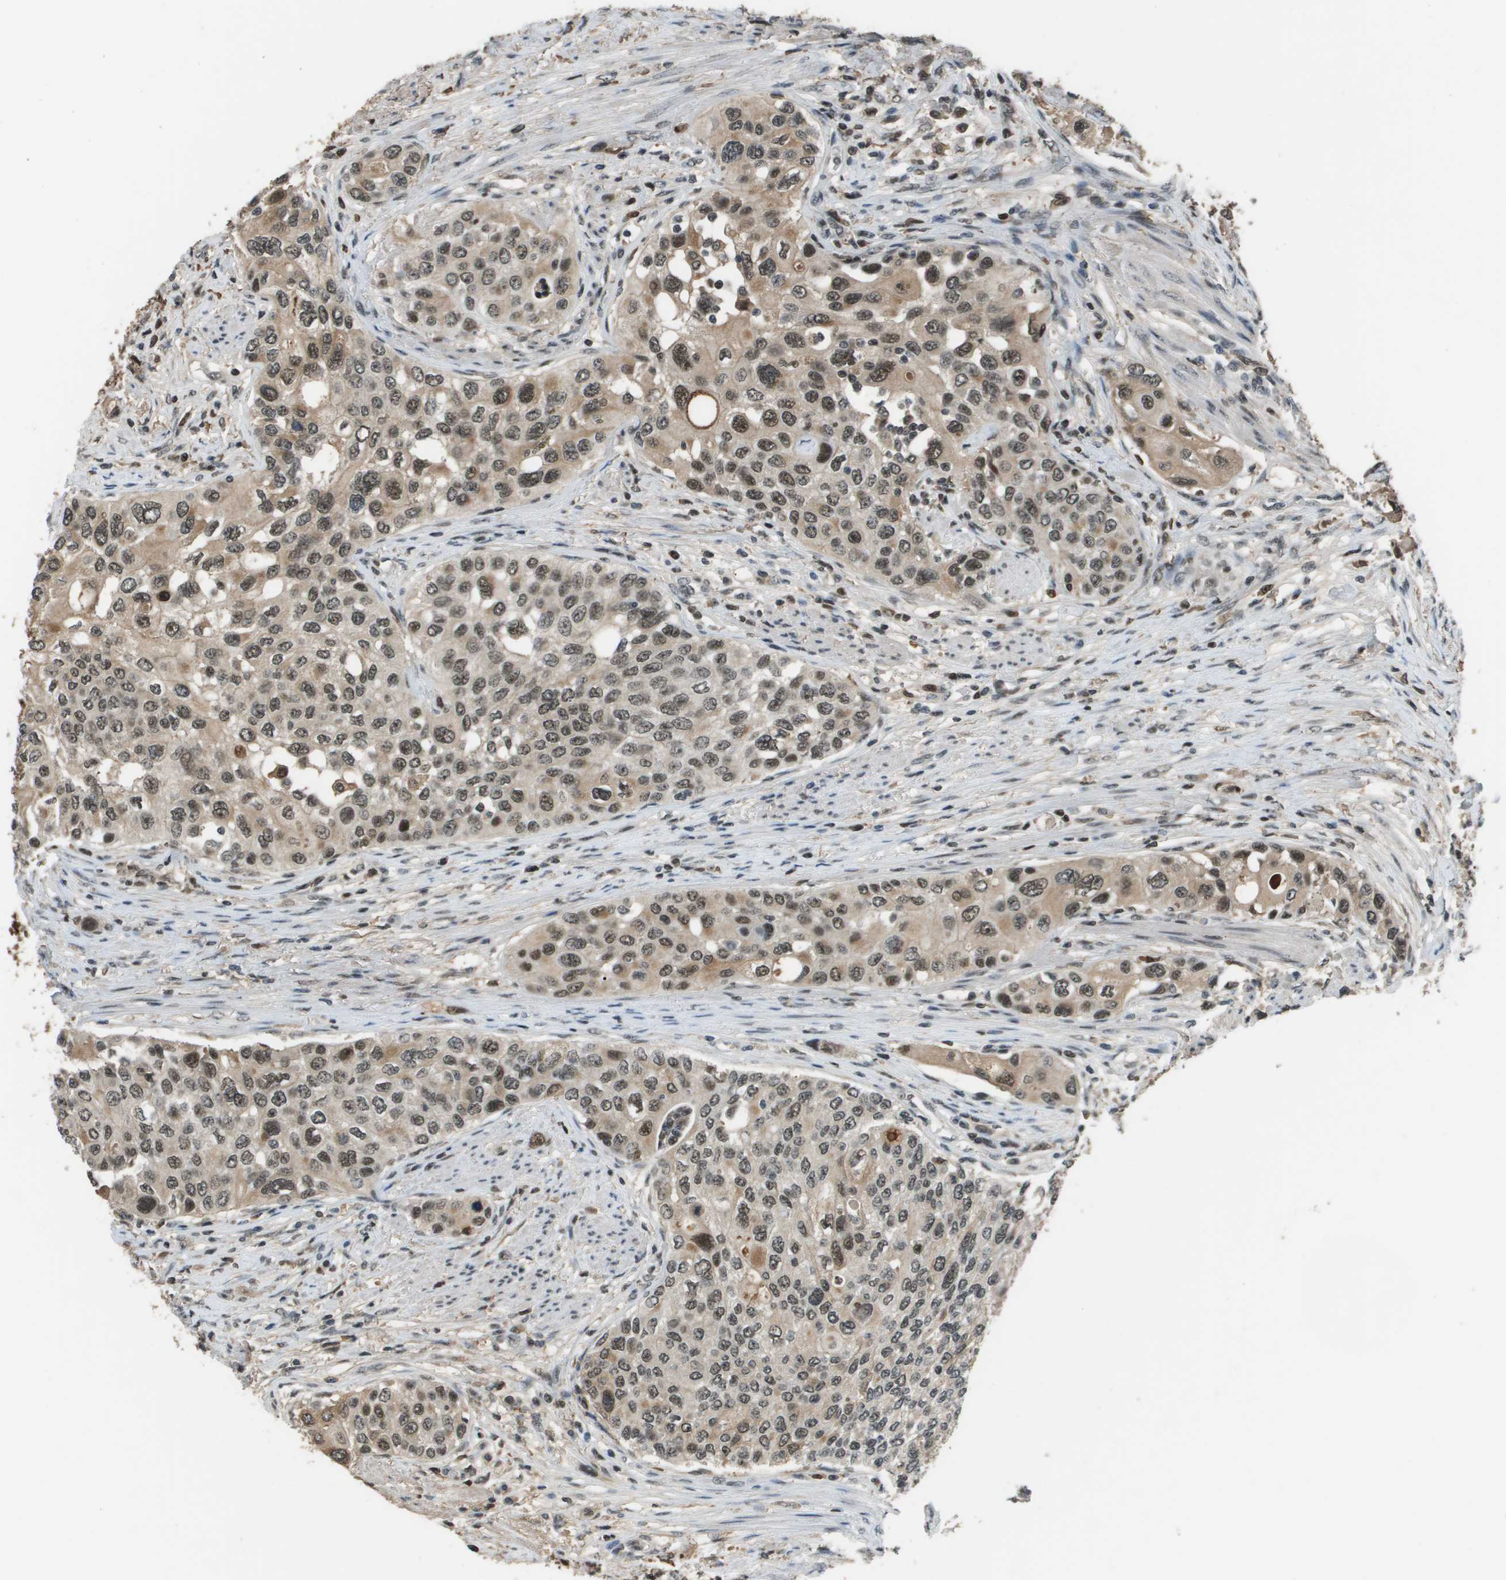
{"staining": {"intensity": "moderate", "quantity": ">75%", "location": "nuclear"}, "tissue": "urothelial cancer", "cell_type": "Tumor cells", "image_type": "cancer", "snomed": [{"axis": "morphology", "description": "Urothelial carcinoma, High grade"}, {"axis": "topography", "description": "Urinary bladder"}], "caption": "Human high-grade urothelial carcinoma stained with a brown dye exhibits moderate nuclear positive positivity in approximately >75% of tumor cells.", "gene": "THRAP3", "patient": {"sex": "female", "age": 56}}